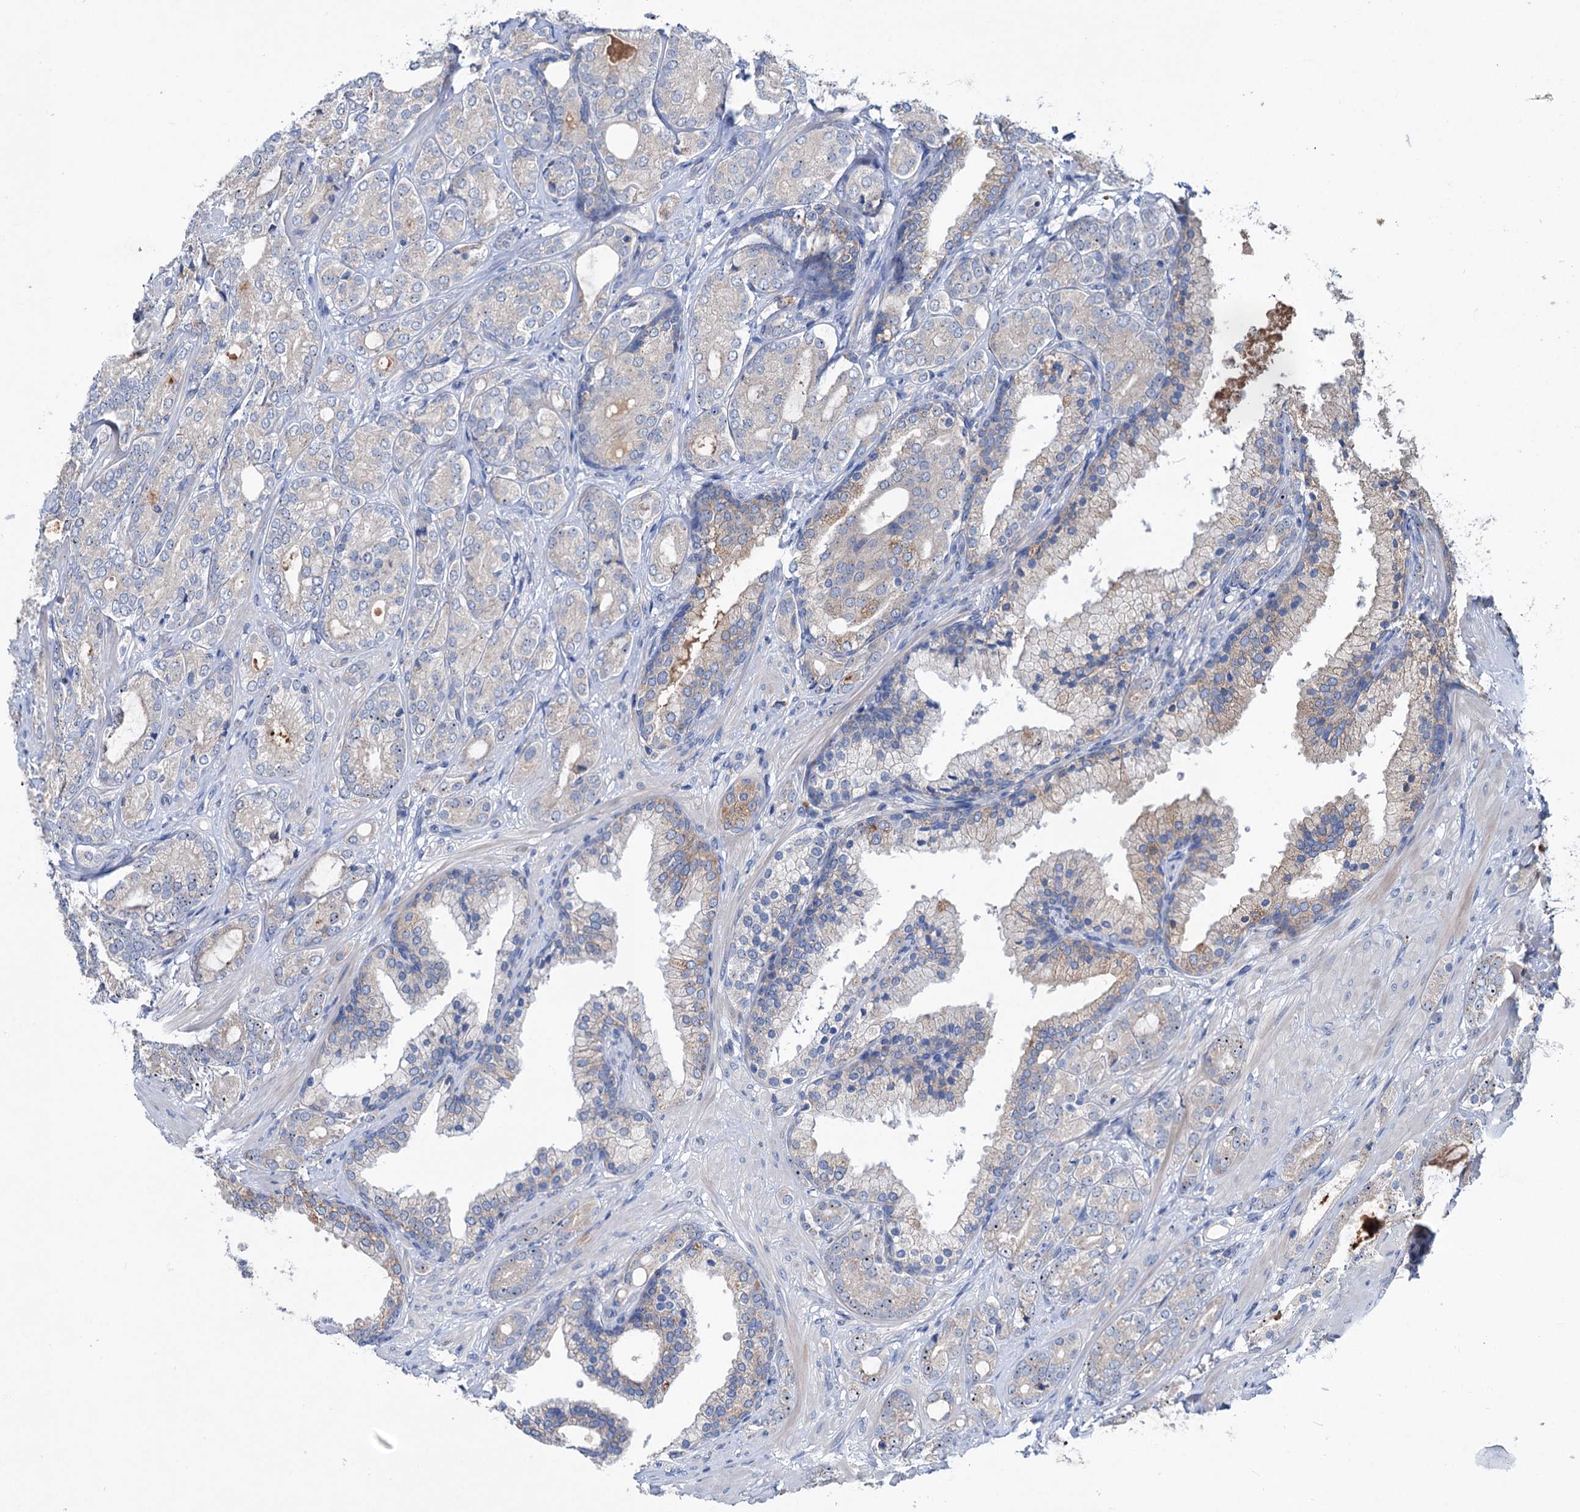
{"staining": {"intensity": "weak", "quantity": "<25%", "location": "cytoplasmic/membranous"}, "tissue": "prostate cancer", "cell_type": "Tumor cells", "image_type": "cancer", "snomed": [{"axis": "morphology", "description": "Adenocarcinoma, High grade"}, {"axis": "topography", "description": "Prostate"}], "caption": "IHC of prostate cancer exhibits no staining in tumor cells.", "gene": "HTR3B", "patient": {"sex": "male", "age": 60}}